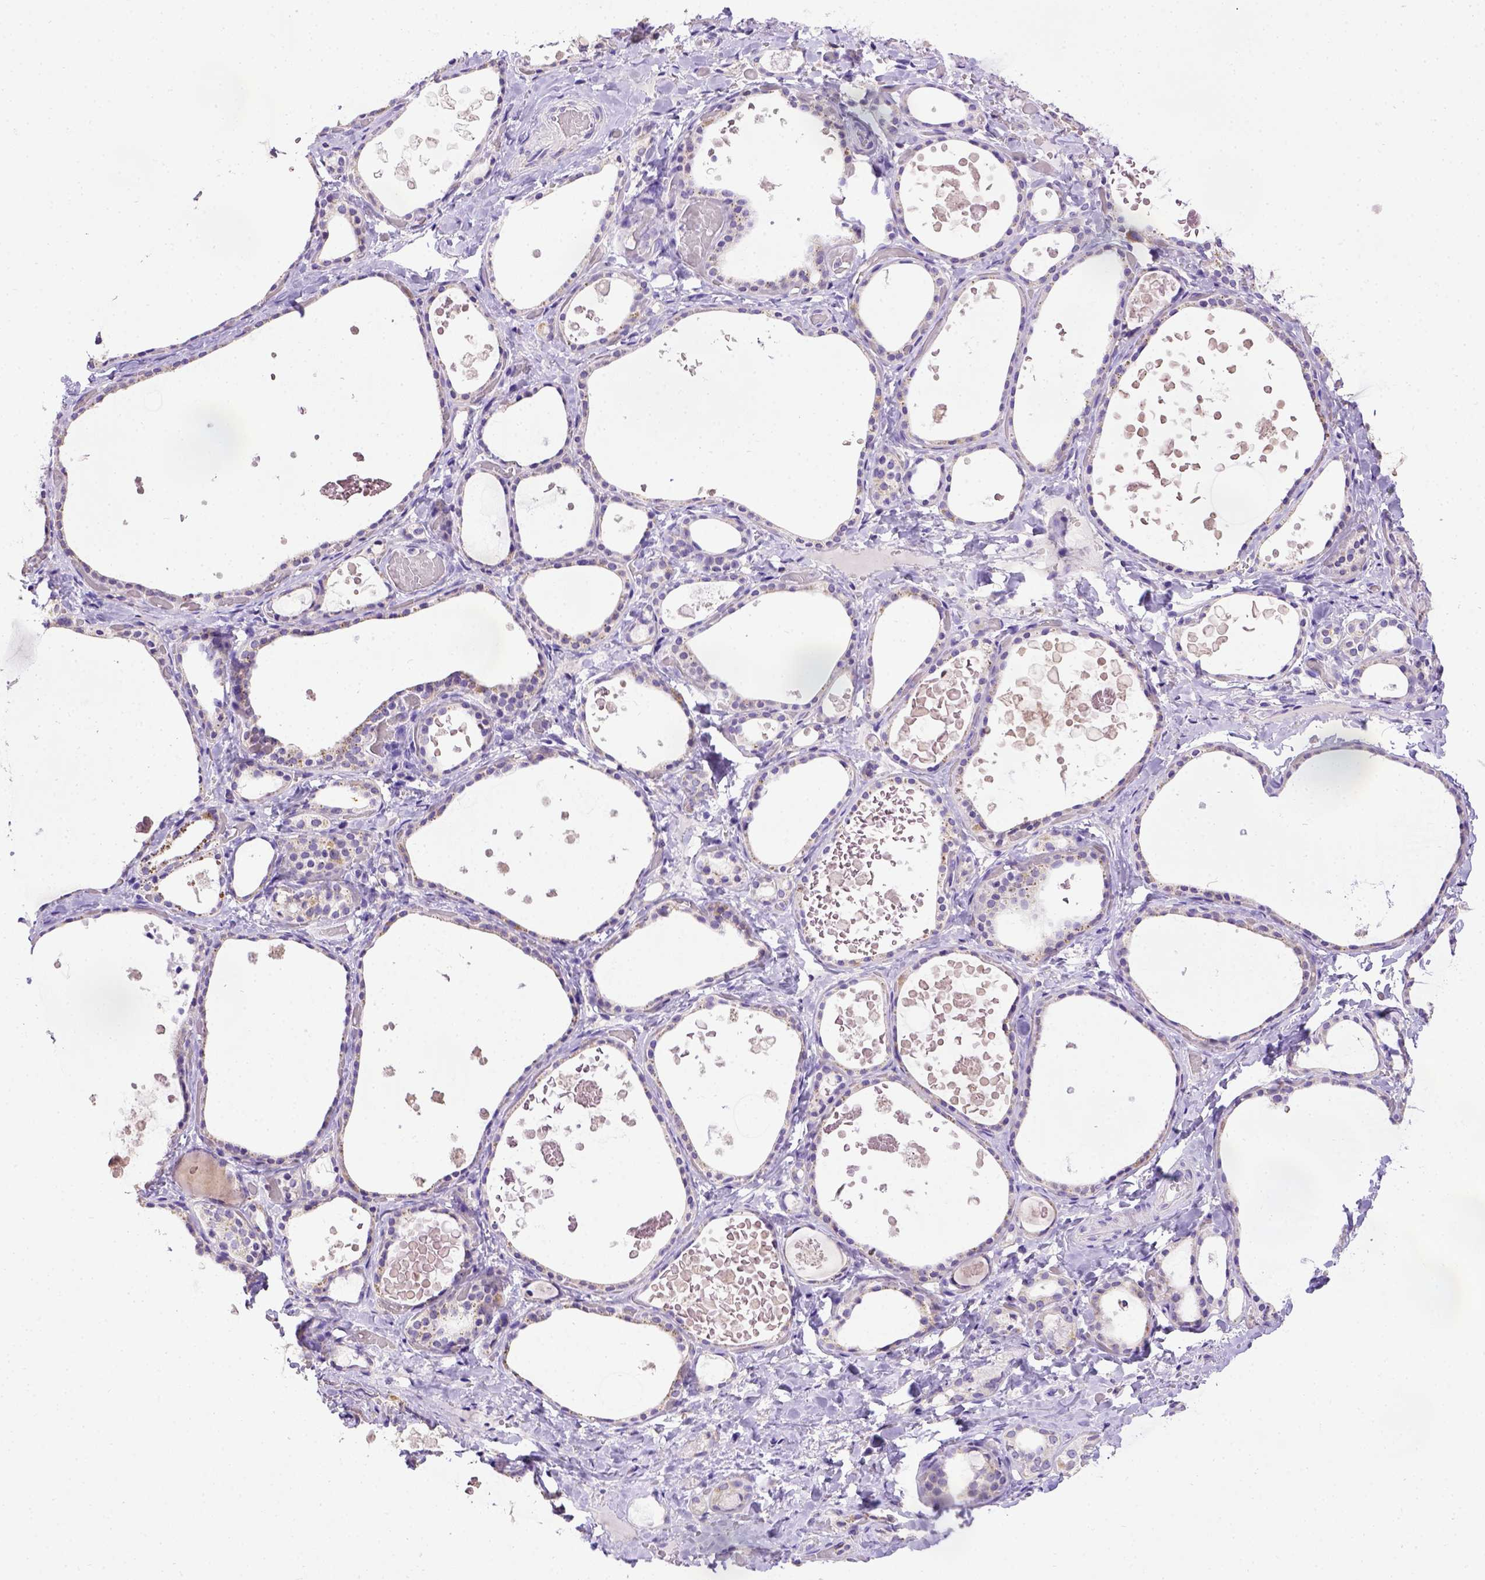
{"staining": {"intensity": "negative", "quantity": "none", "location": "none"}, "tissue": "thyroid gland", "cell_type": "Glandular cells", "image_type": "normal", "snomed": [{"axis": "morphology", "description": "Normal tissue, NOS"}, {"axis": "topography", "description": "Thyroid gland"}], "caption": "Protein analysis of normal thyroid gland reveals no significant expression in glandular cells. Nuclei are stained in blue.", "gene": "SPEF1", "patient": {"sex": "female", "age": 56}}